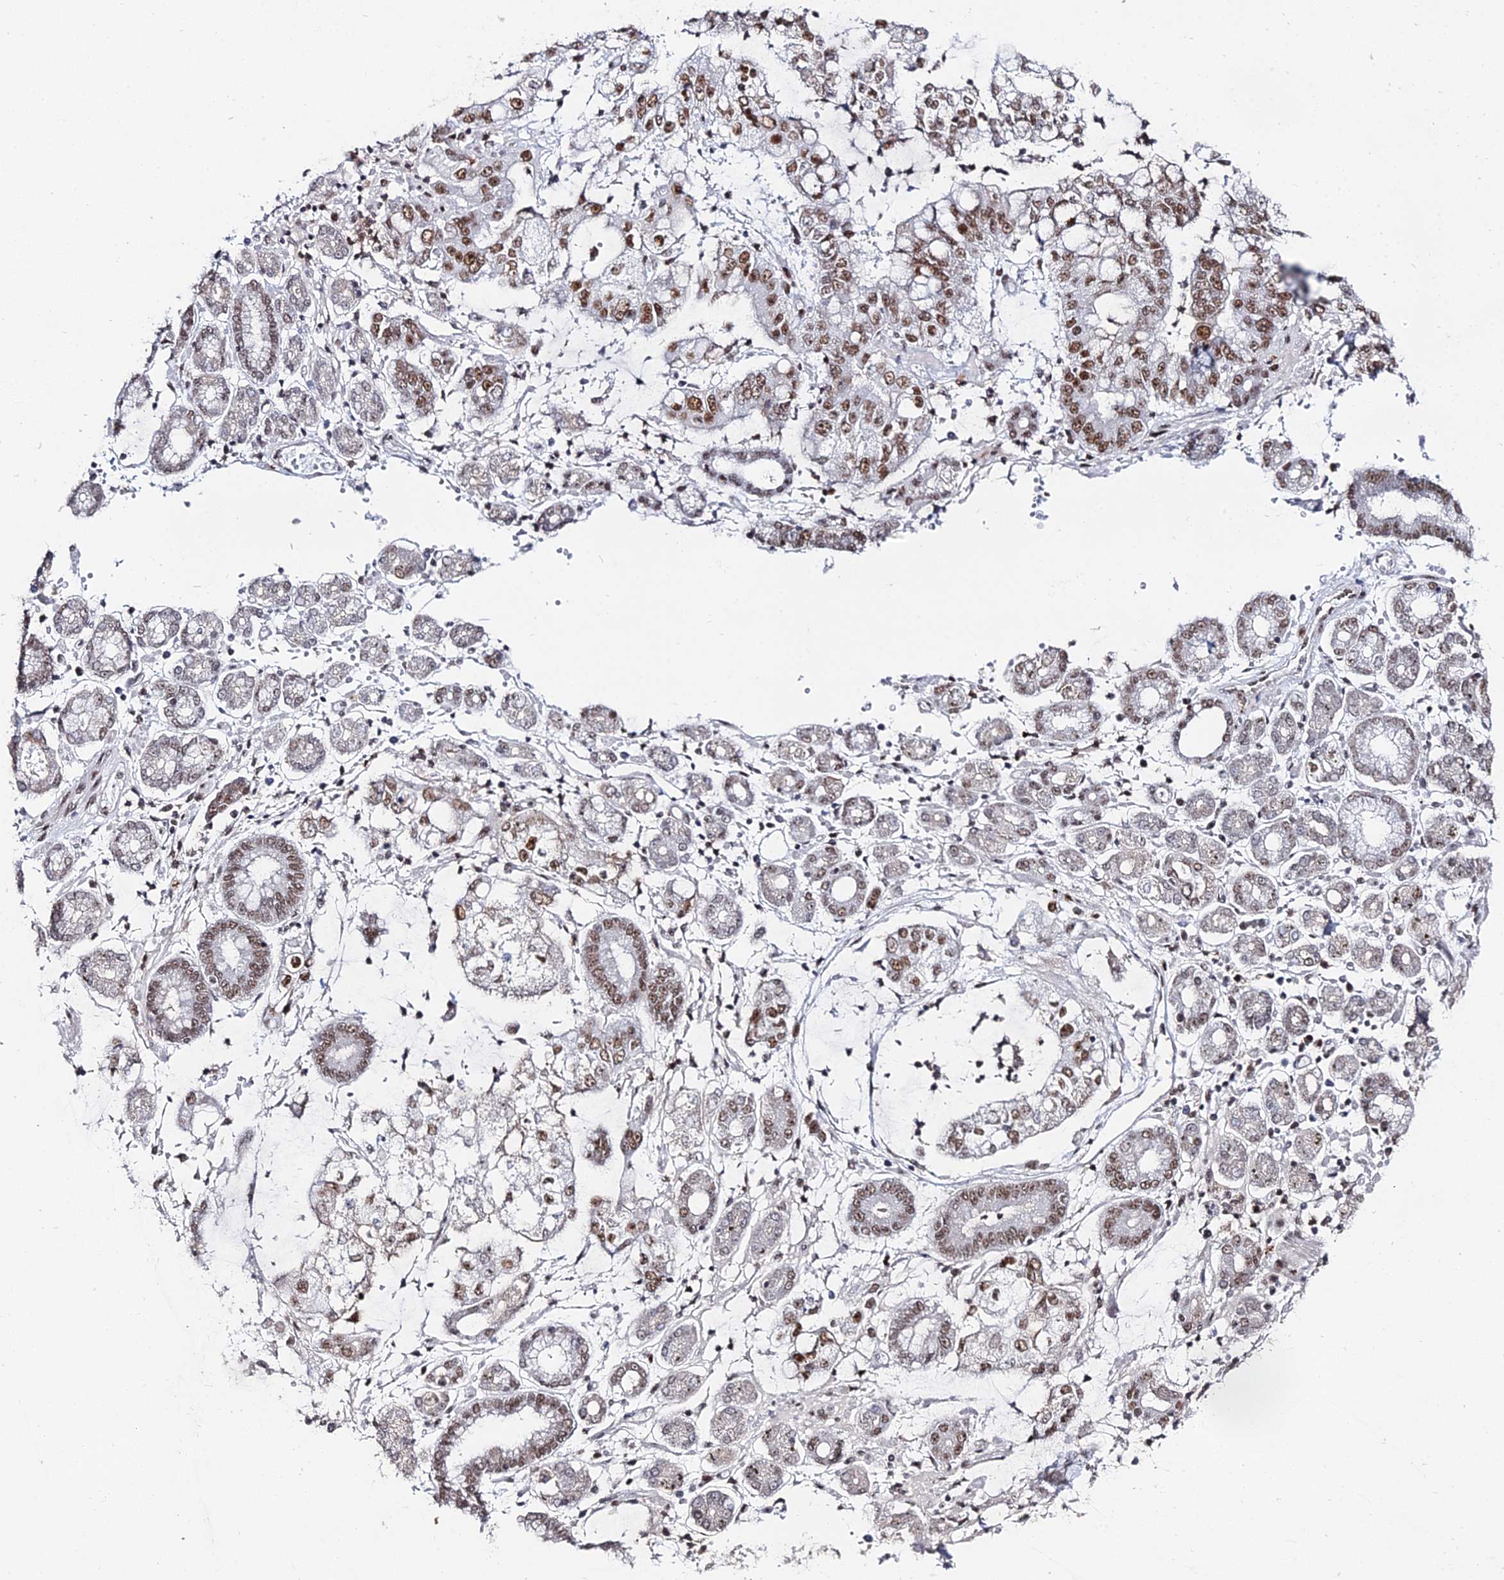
{"staining": {"intensity": "moderate", "quantity": ">75%", "location": "nuclear"}, "tissue": "stomach cancer", "cell_type": "Tumor cells", "image_type": "cancer", "snomed": [{"axis": "morphology", "description": "Adenocarcinoma, NOS"}, {"axis": "topography", "description": "Stomach"}], "caption": "Tumor cells demonstrate medium levels of moderate nuclear staining in approximately >75% of cells in human stomach cancer (adenocarcinoma).", "gene": "GSC2", "patient": {"sex": "male", "age": 76}}